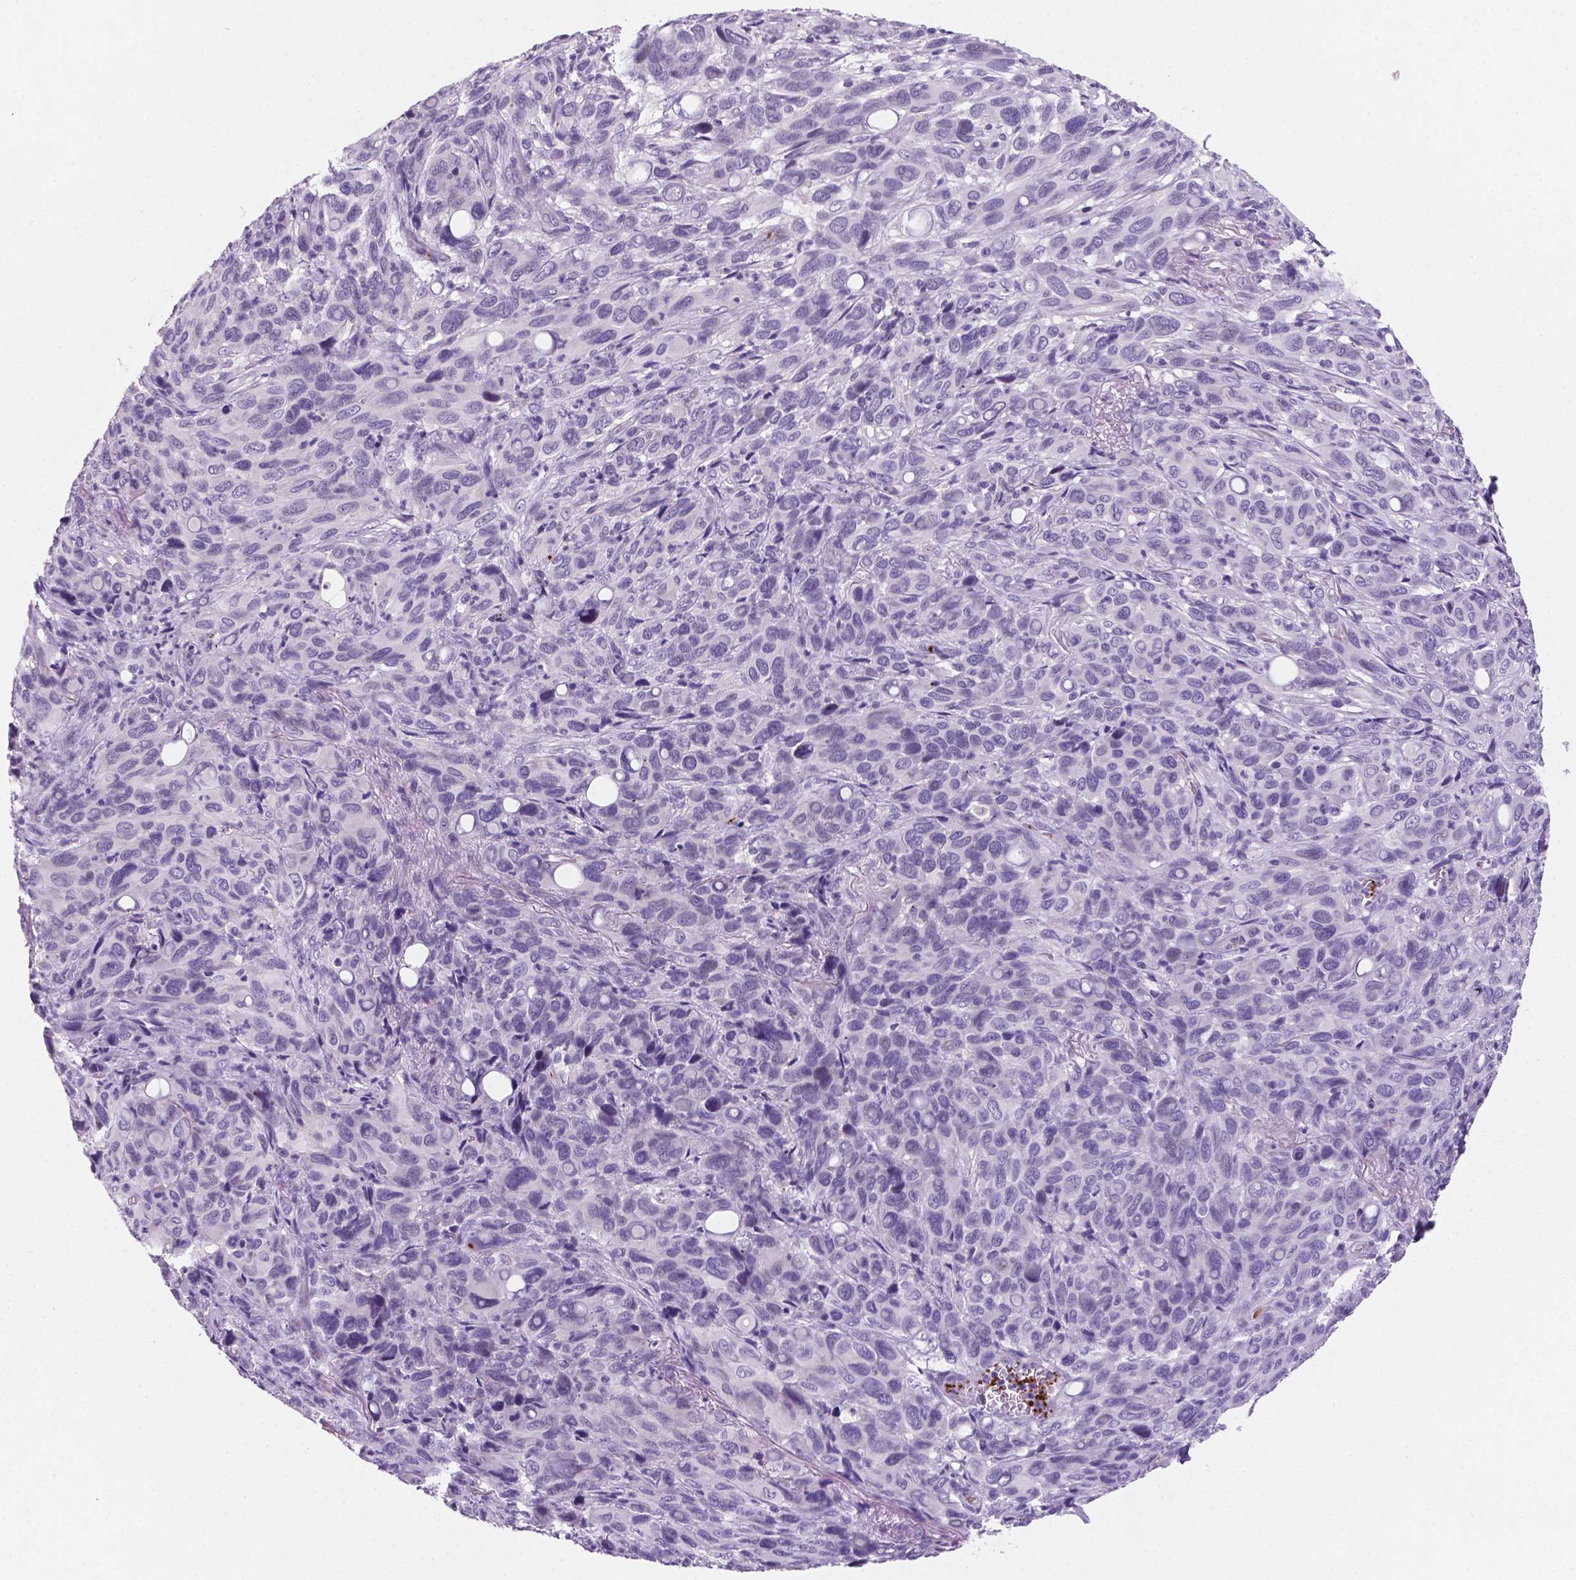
{"staining": {"intensity": "negative", "quantity": "none", "location": "none"}, "tissue": "melanoma", "cell_type": "Tumor cells", "image_type": "cancer", "snomed": [{"axis": "morphology", "description": "Malignant melanoma, Metastatic site"}, {"axis": "topography", "description": "Lung"}], "caption": "Immunohistochemistry (IHC) image of neoplastic tissue: melanoma stained with DAB demonstrates no significant protein expression in tumor cells.", "gene": "EBLN2", "patient": {"sex": "male", "age": 48}}